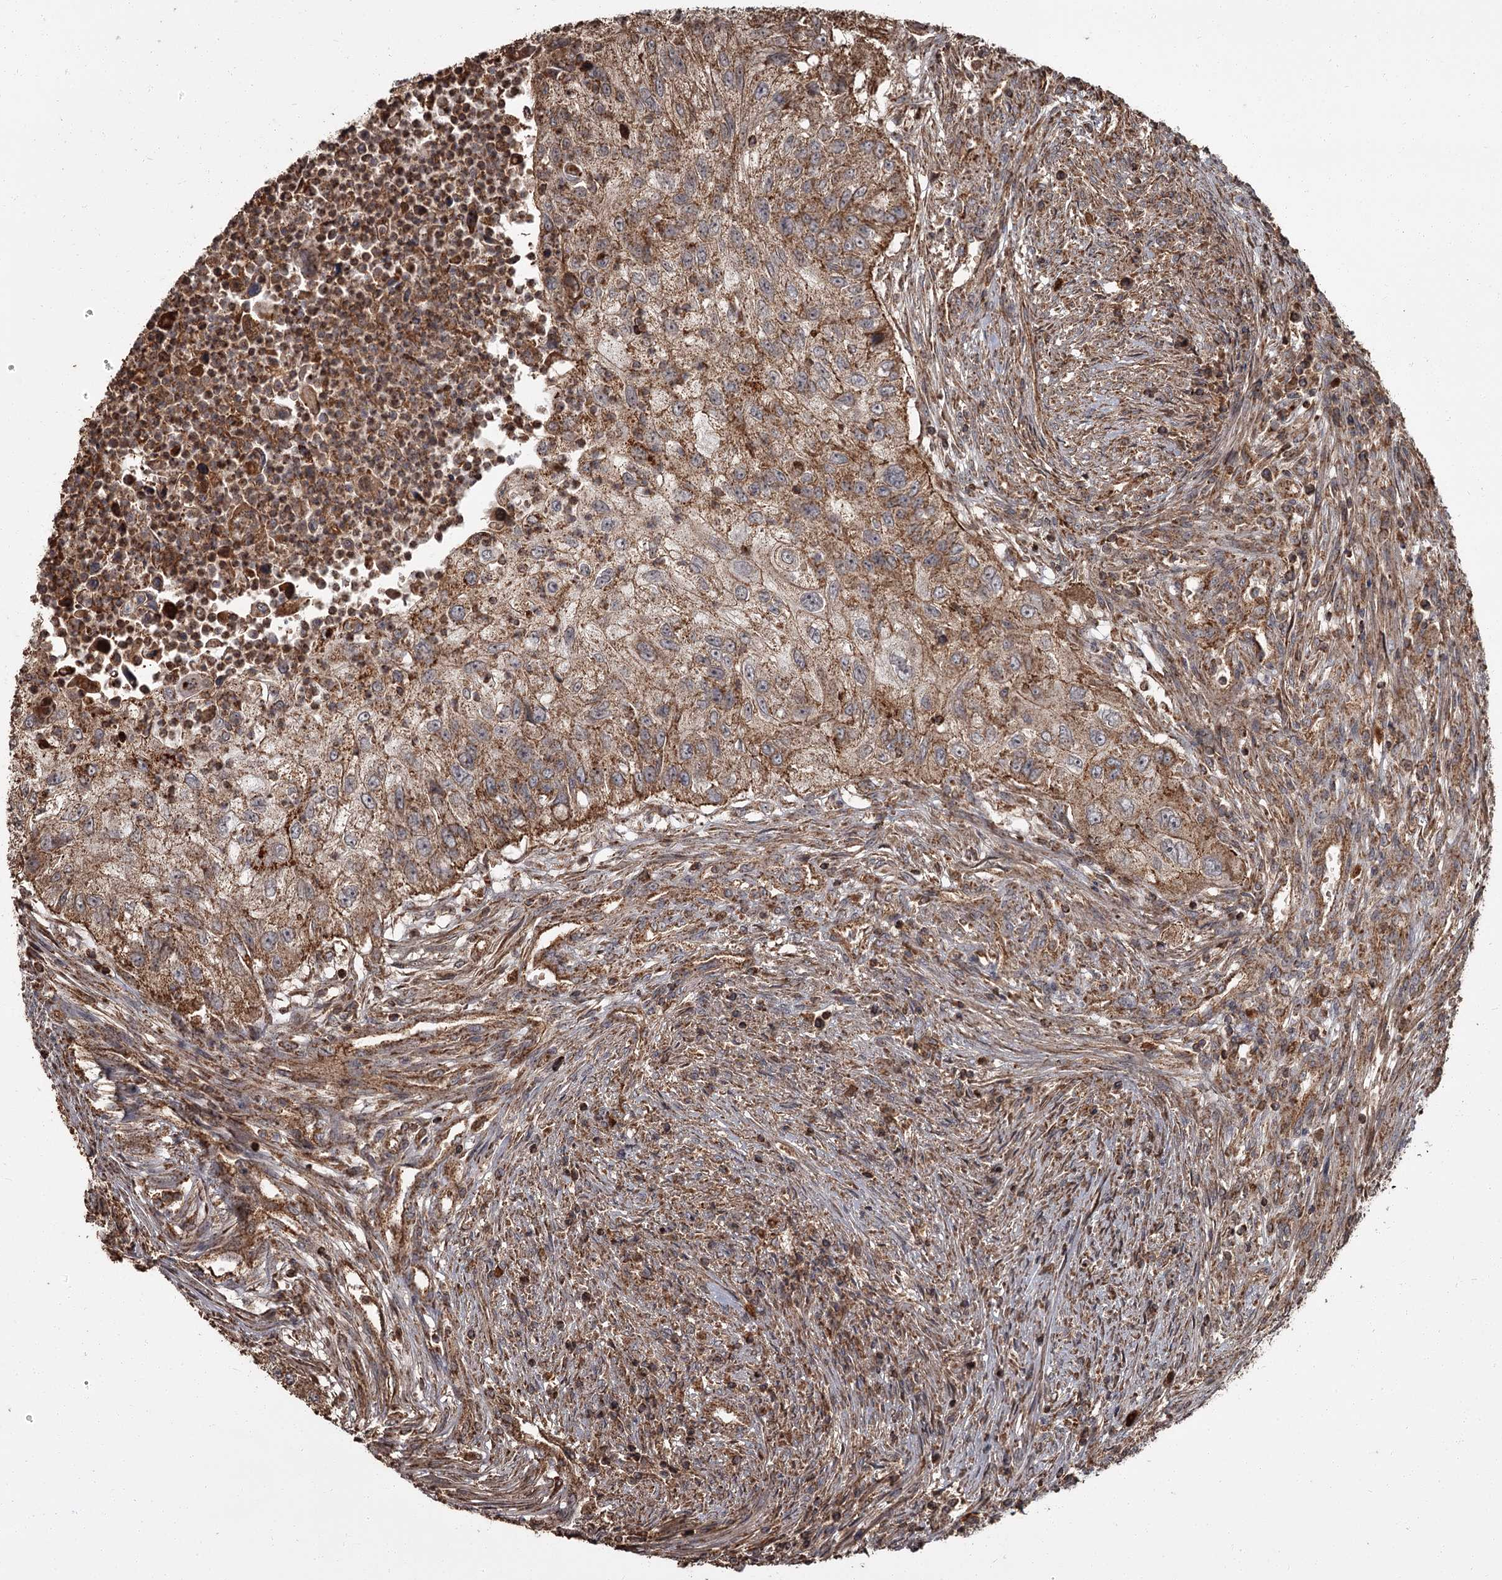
{"staining": {"intensity": "moderate", "quantity": ">75%", "location": "cytoplasmic/membranous"}, "tissue": "urothelial cancer", "cell_type": "Tumor cells", "image_type": "cancer", "snomed": [{"axis": "morphology", "description": "Urothelial carcinoma, High grade"}, {"axis": "topography", "description": "Urinary bladder"}], "caption": "Protein positivity by immunohistochemistry demonstrates moderate cytoplasmic/membranous positivity in about >75% of tumor cells in urothelial cancer.", "gene": "THAP9", "patient": {"sex": "female", "age": 60}}